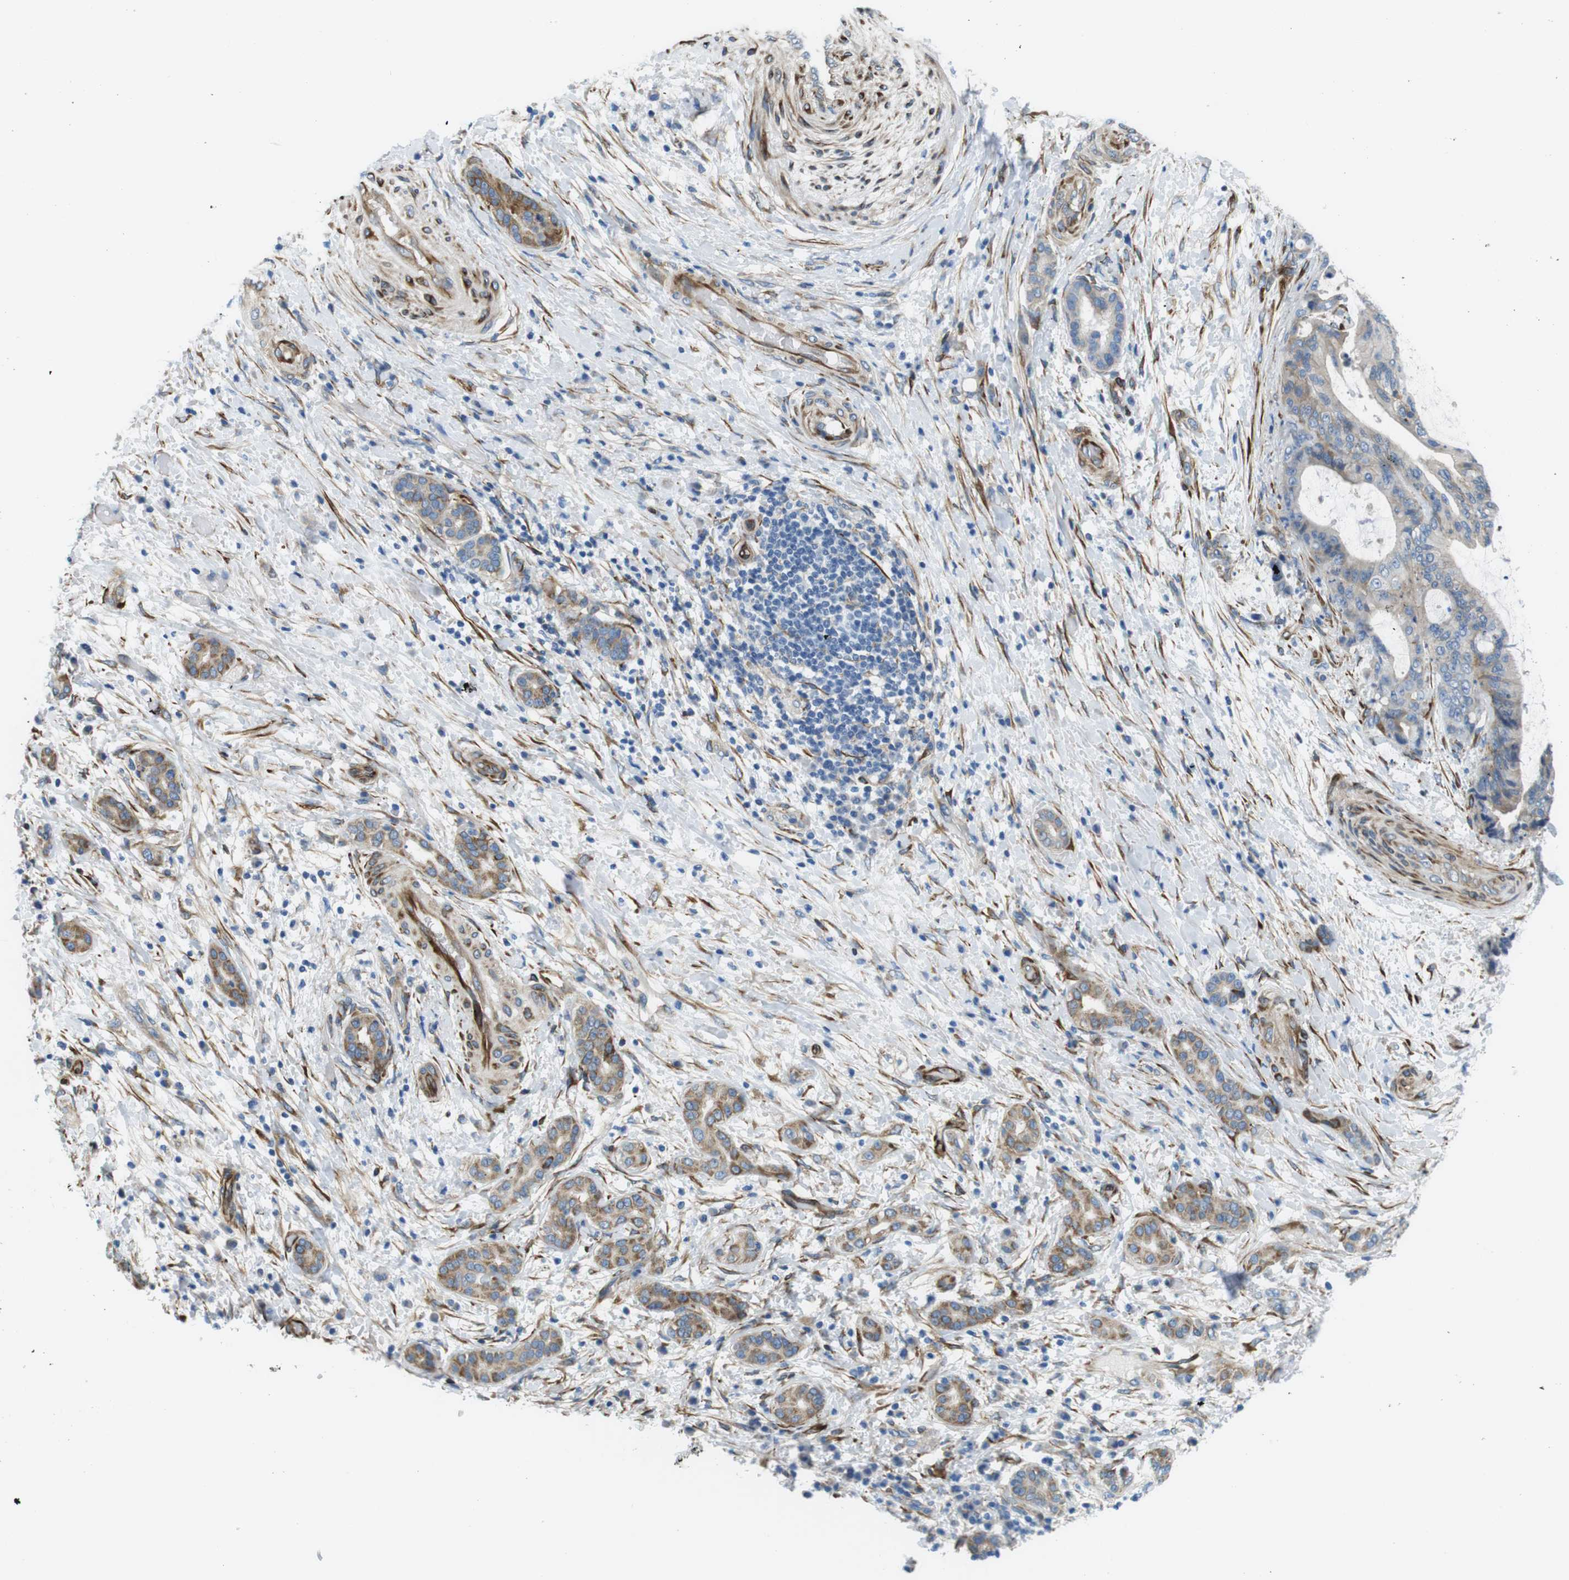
{"staining": {"intensity": "moderate", "quantity": "25%-75%", "location": "cytoplasmic/membranous"}, "tissue": "liver cancer", "cell_type": "Tumor cells", "image_type": "cancer", "snomed": [{"axis": "morphology", "description": "Cholangiocarcinoma"}, {"axis": "topography", "description": "Liver"}], "caption": "The image demonstrates a brown stain indicating the presence of a protein in the cytoplasmic/membranous of tumor cells in liver cholangiocarcinoma. (Stains: DAB (3,3'-diaminobenzidine) in brown, nuclei in blue, Microscopy: brightfield microscopy at high magnification).", "gene": "EMP2", "patient": {"sex": "female", "age": 73}}